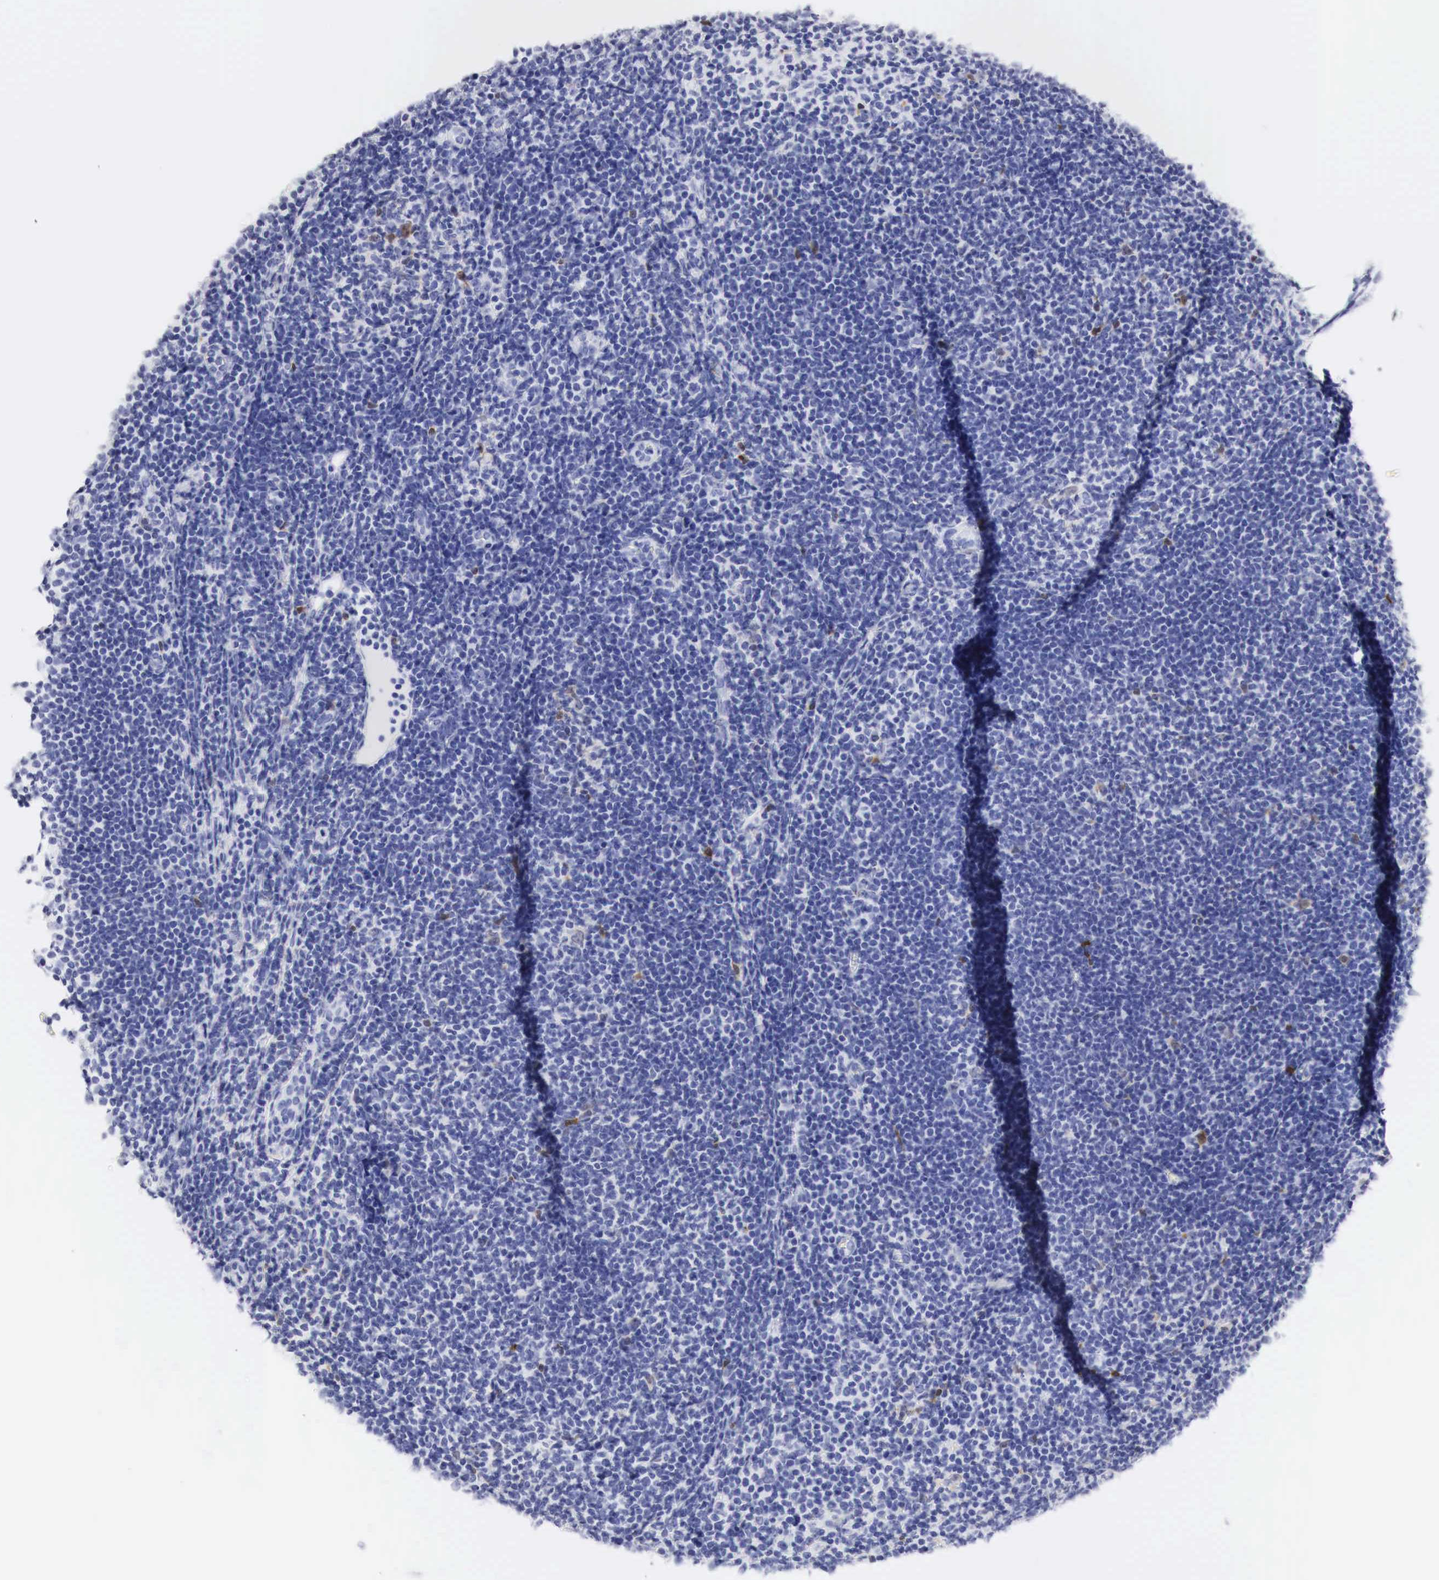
{"staining": {"intensity": "negative", "quantity": "none", "location": "none"}, "tissue": "lymphoma", "cell_type": "Tumor cells", "image_type": "cancer", "snomed": [{"axis": "morphology", "description": "Malignant lymphoma, non-Hodgkin's type, Low grade"}, {"axis": "topography", "description": "Lymph node"}], "caption": "The immunohistochemistry micrograph has no significant staining in tumor cells of malignant lymphoma, non-Hodgkin's type (low-grade) tissue. (Immunohistochemistry, brightfield microscopy, high magnification).", "gene": "CDKN2A", "patient": {"sex": "male", "age": 49}}